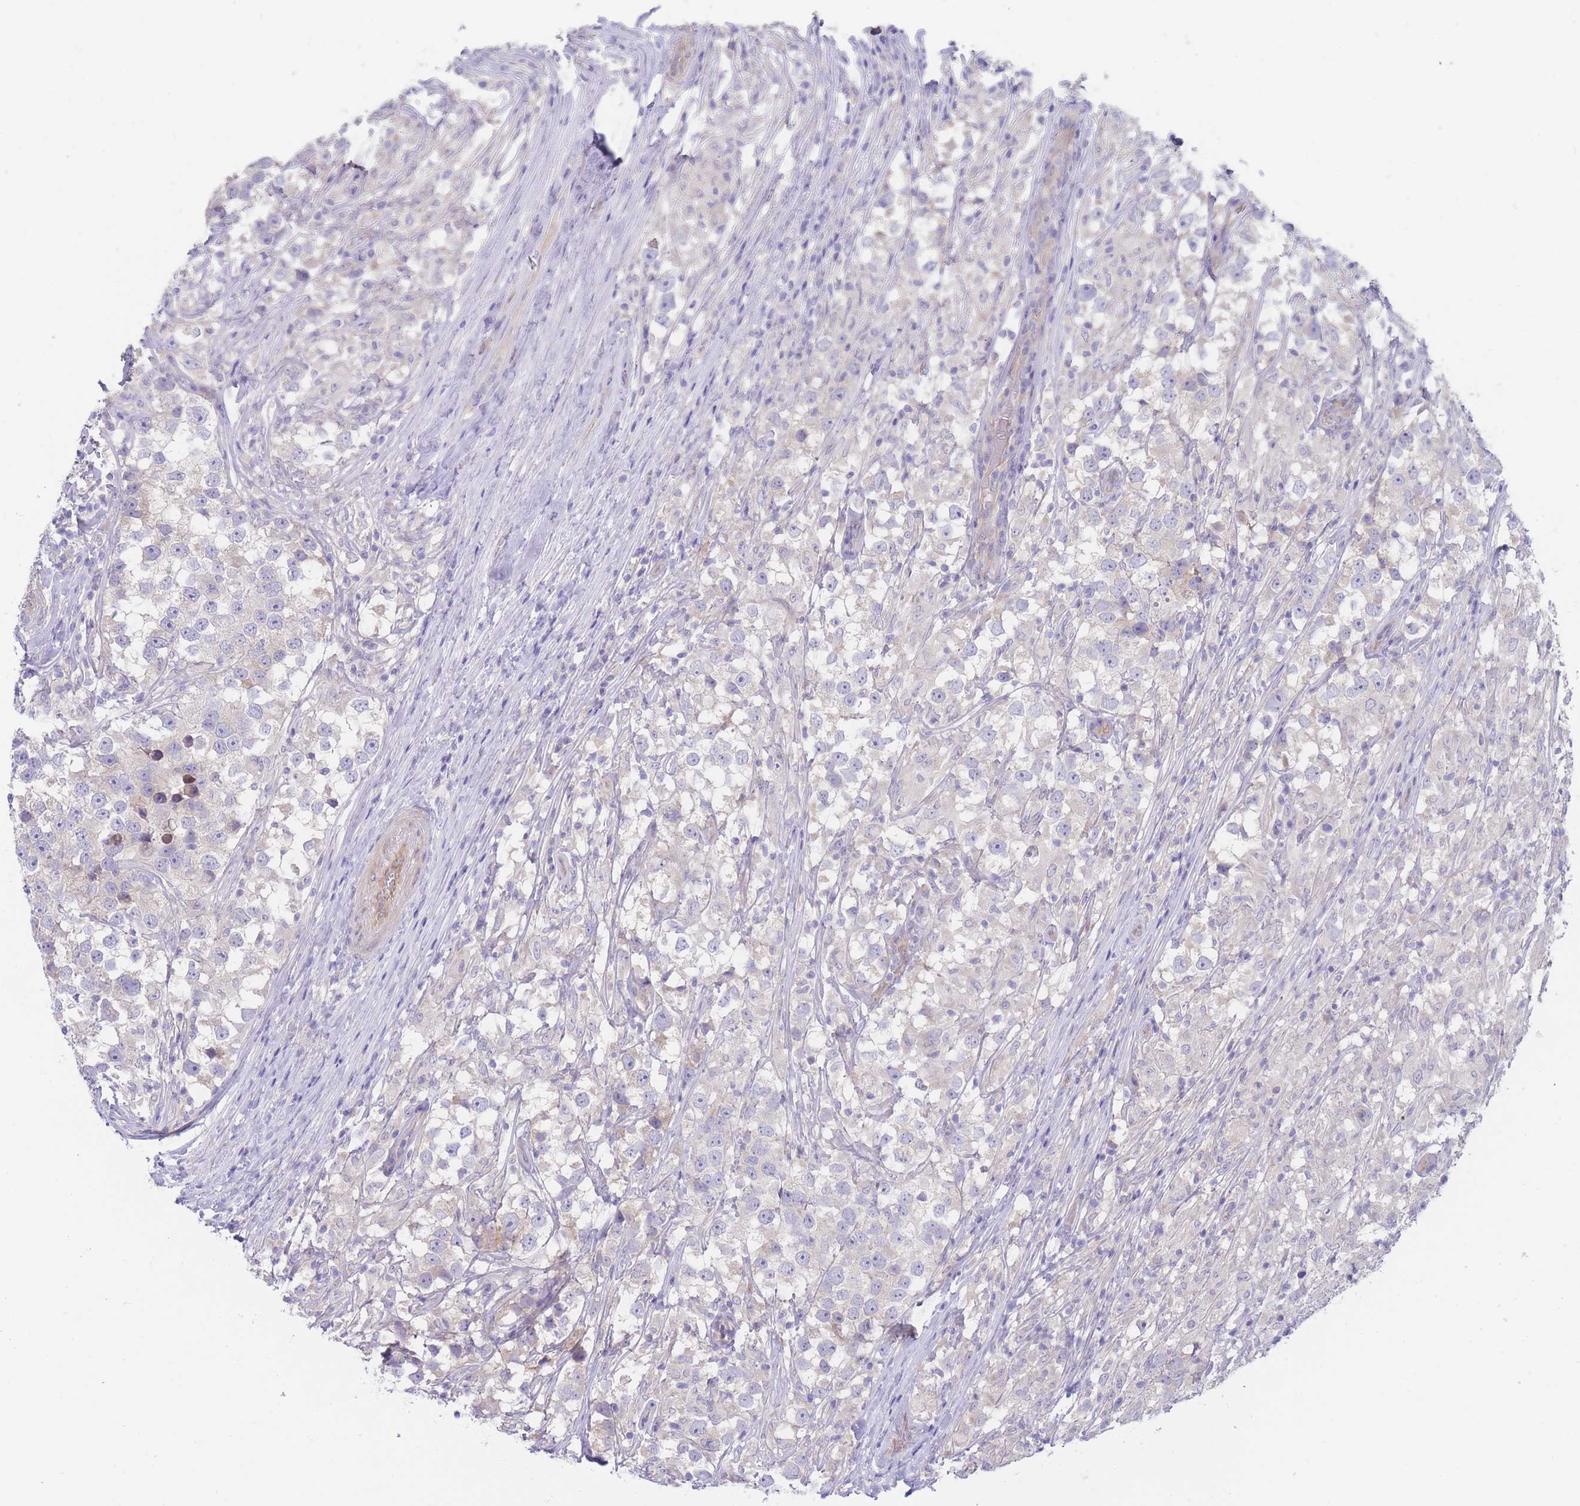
{"staining": {"intensity": "negative", "quantity": "none", "location": "none"}, "tissue": "testis cancer", "cell_type": "Tumor cells", "image_type": "cancer", "snomed": [{"axis": "morphology", "description": "Seminoma, NOS"}, {"axis": "topography", "description": "Testis"}], "caption": "High magnification brightfield microscopy of testis cancer (seminoma) stained with DAB (brown) and counterstained with hematoxylin (blue): tumor cells show no significant positivity.", "gene": "ZNF281", "patient": {"sex": "male", "age": 46}}